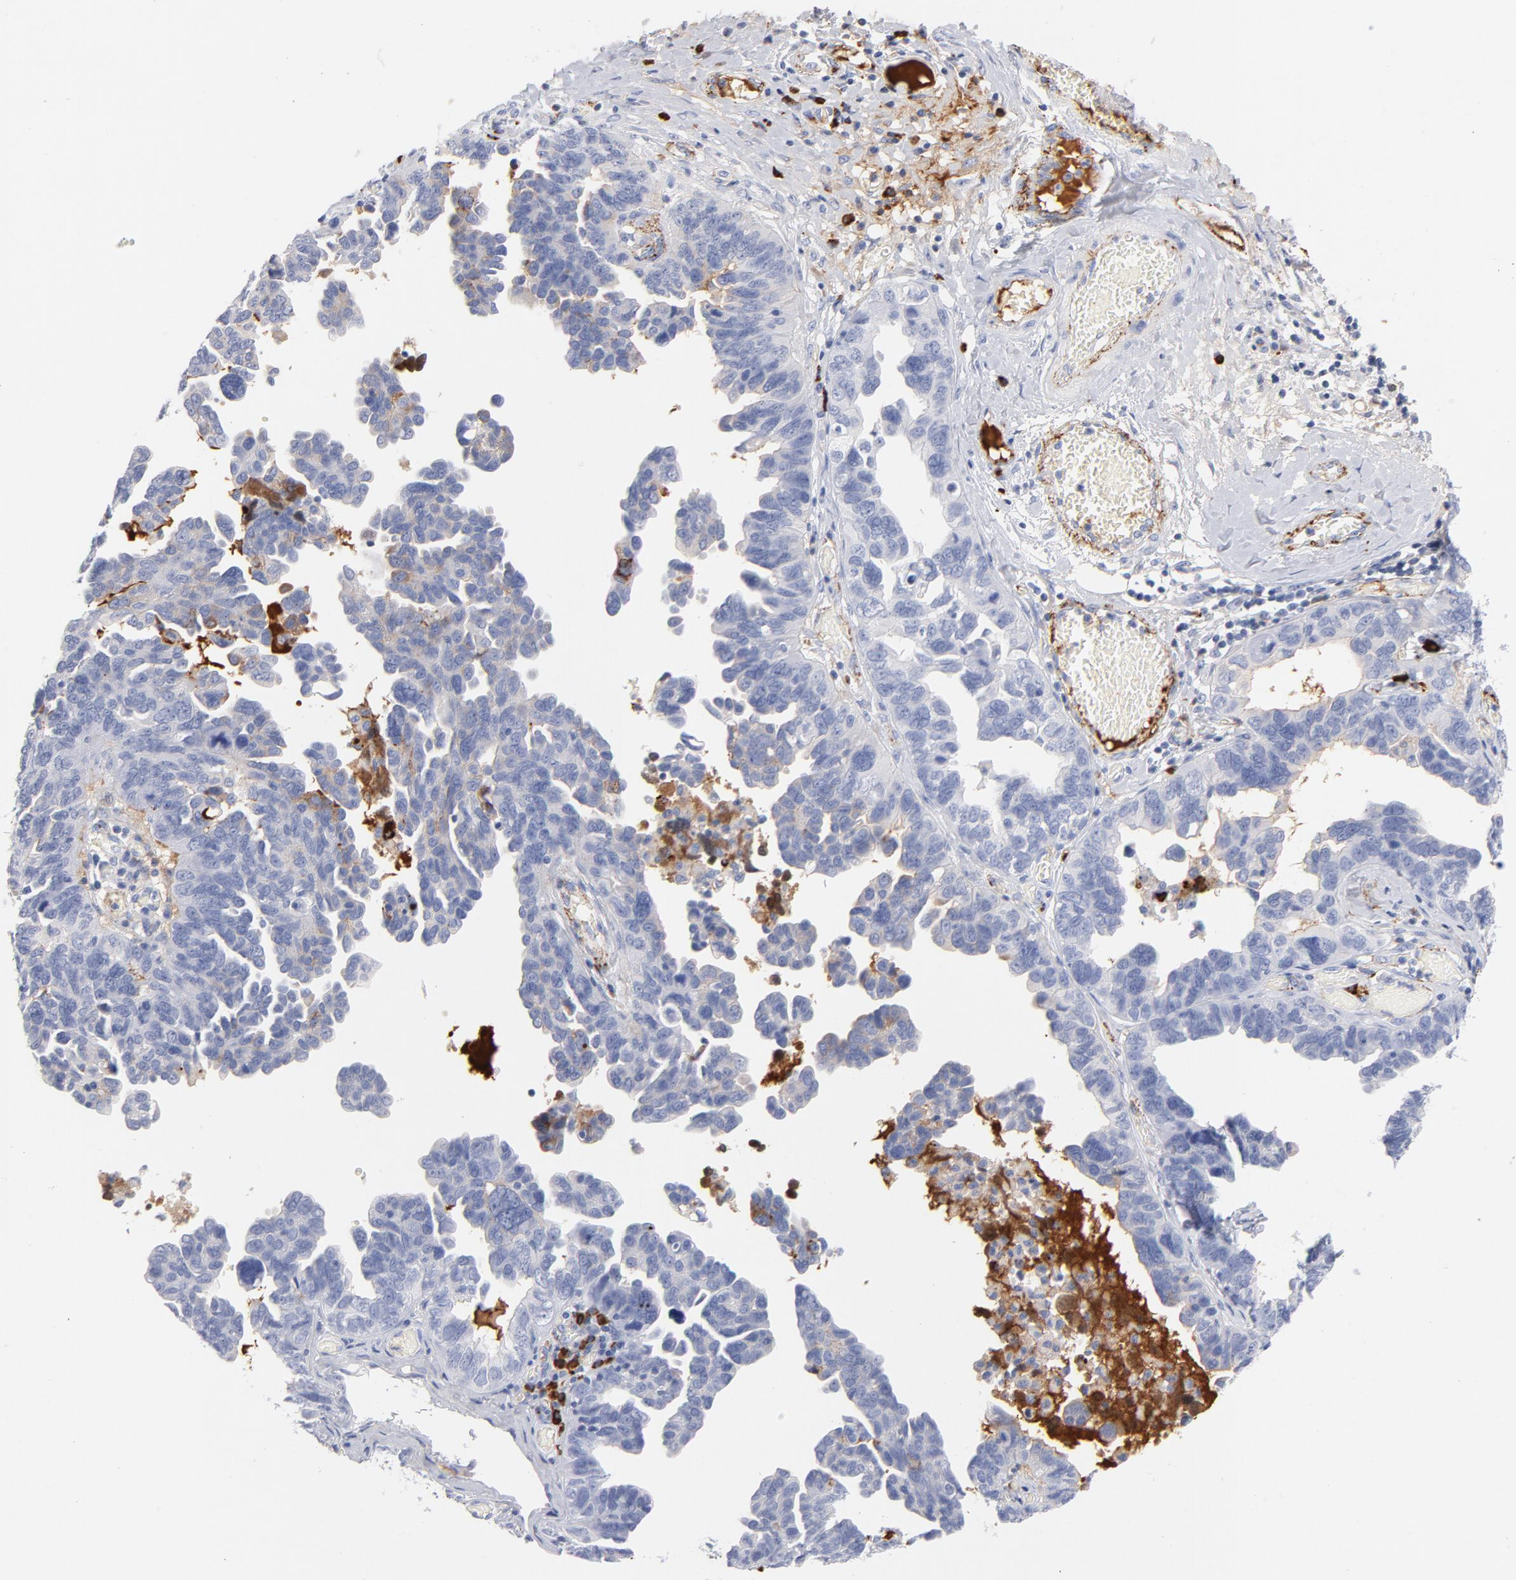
{"staining": {"intensity": "negative", "quantity": "none", "location": "none"}, "tissue": "ovarian cancer", "cell_type": "Tumor cells", "image_type": "cancer", "snomed": [{"axis": "morphology", "description": "Cystadenocarcinoma, serous, NOS"}, {"axis": "topography", "description": "Ovary"}], "caption": "Immunohistochemical staining of human ovarian cancer demonstrates no significant expression in tumor cells.", "gene": "PLAT", "patient": {"sex": "female", "age": 64}}